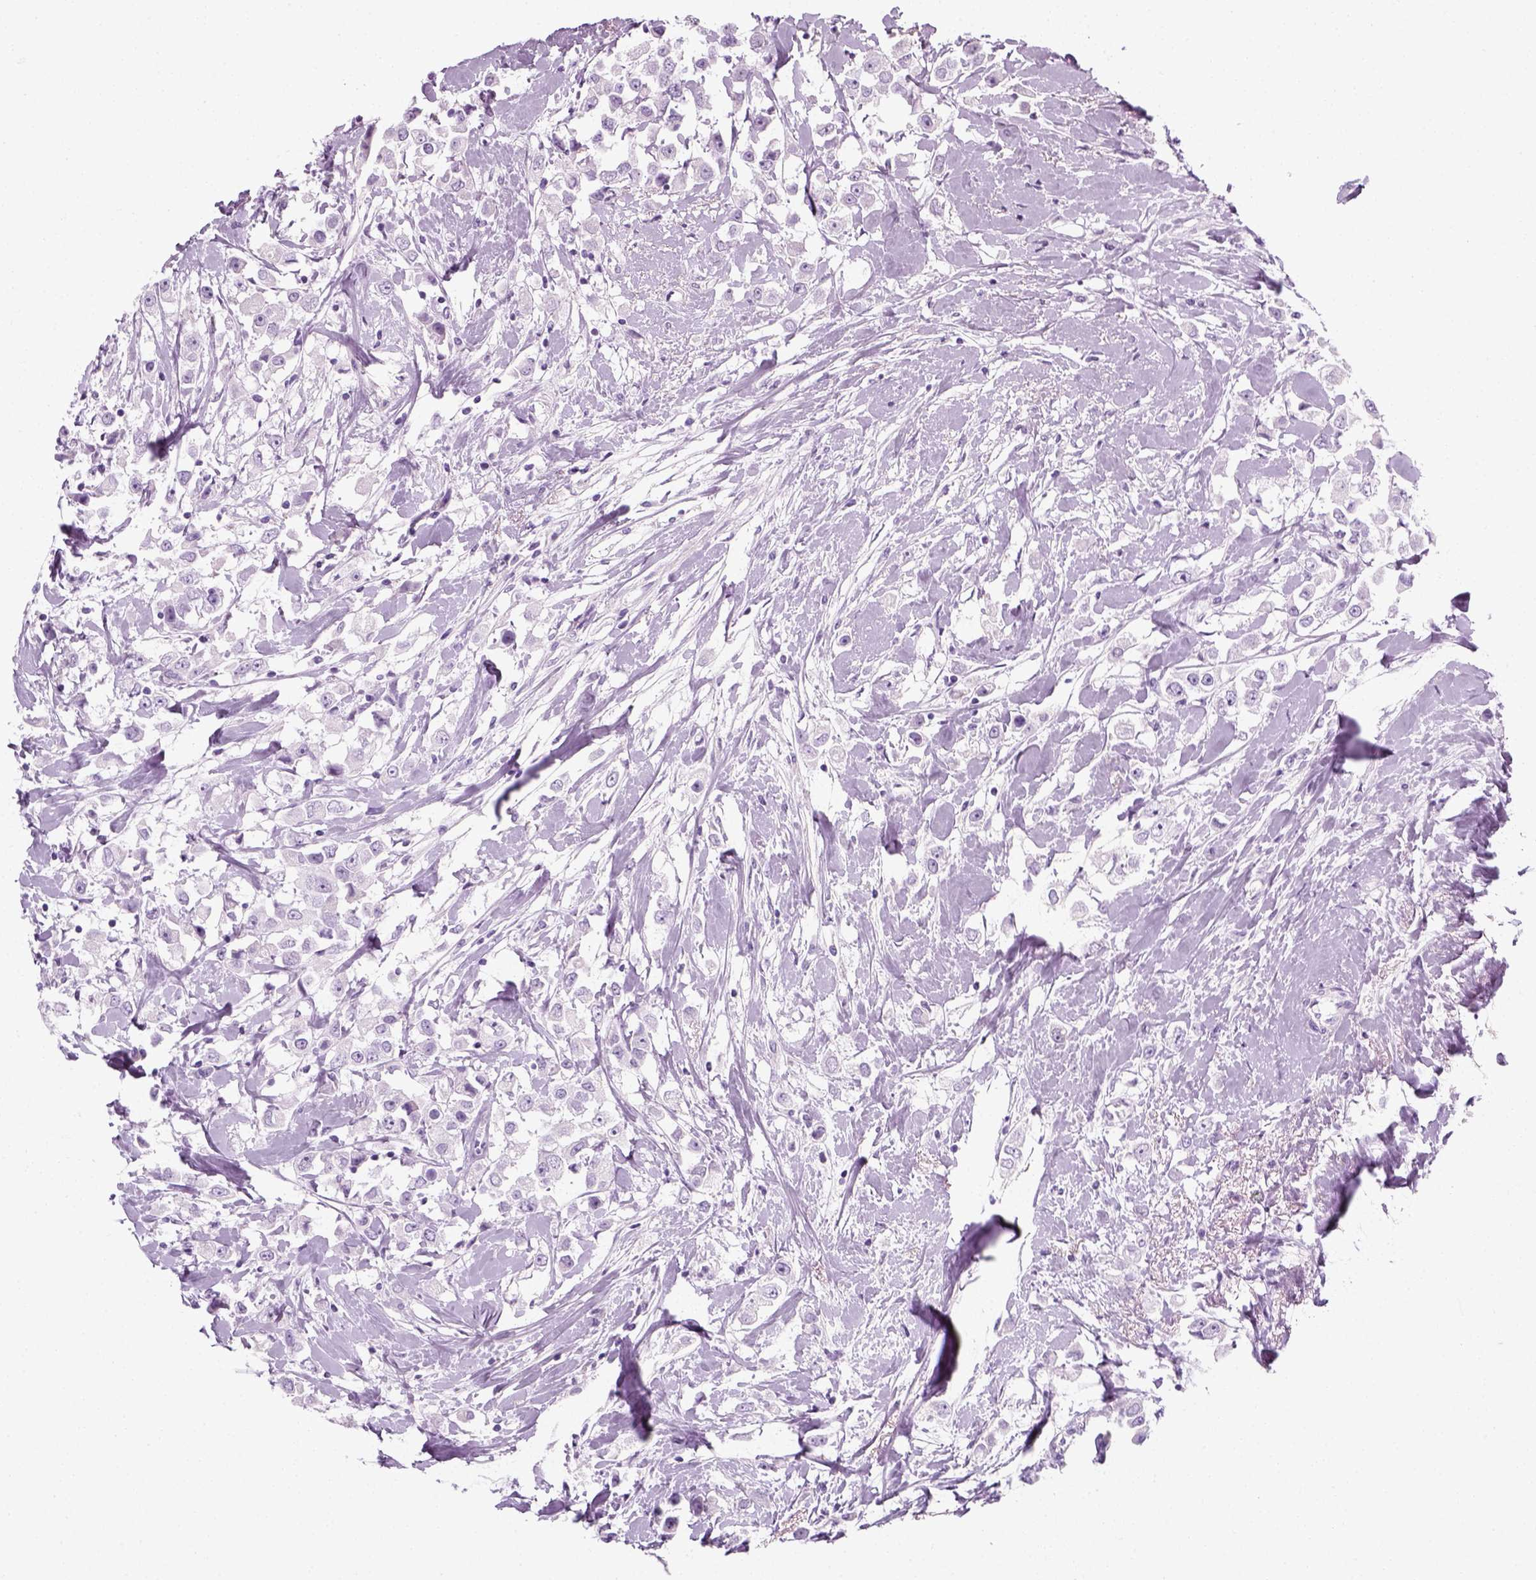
{"staining": {"intensity": "negative", "quantity": "none", "location": "none"}, "tissue": "breast cancer", "cell_type": "Tumor cells", "image_type": "cancer", "snomed": [{"axis": "morphology", "description": "Duct carcinoma"}, {"axis": "topography", "description": "Breast"}], "caption": "A histopathology image of human breast intraductal carcinoma is negative for staining in tumor cells.", "gene": "SLC12A5", "patient": {"sex": "female", "age": 61}}